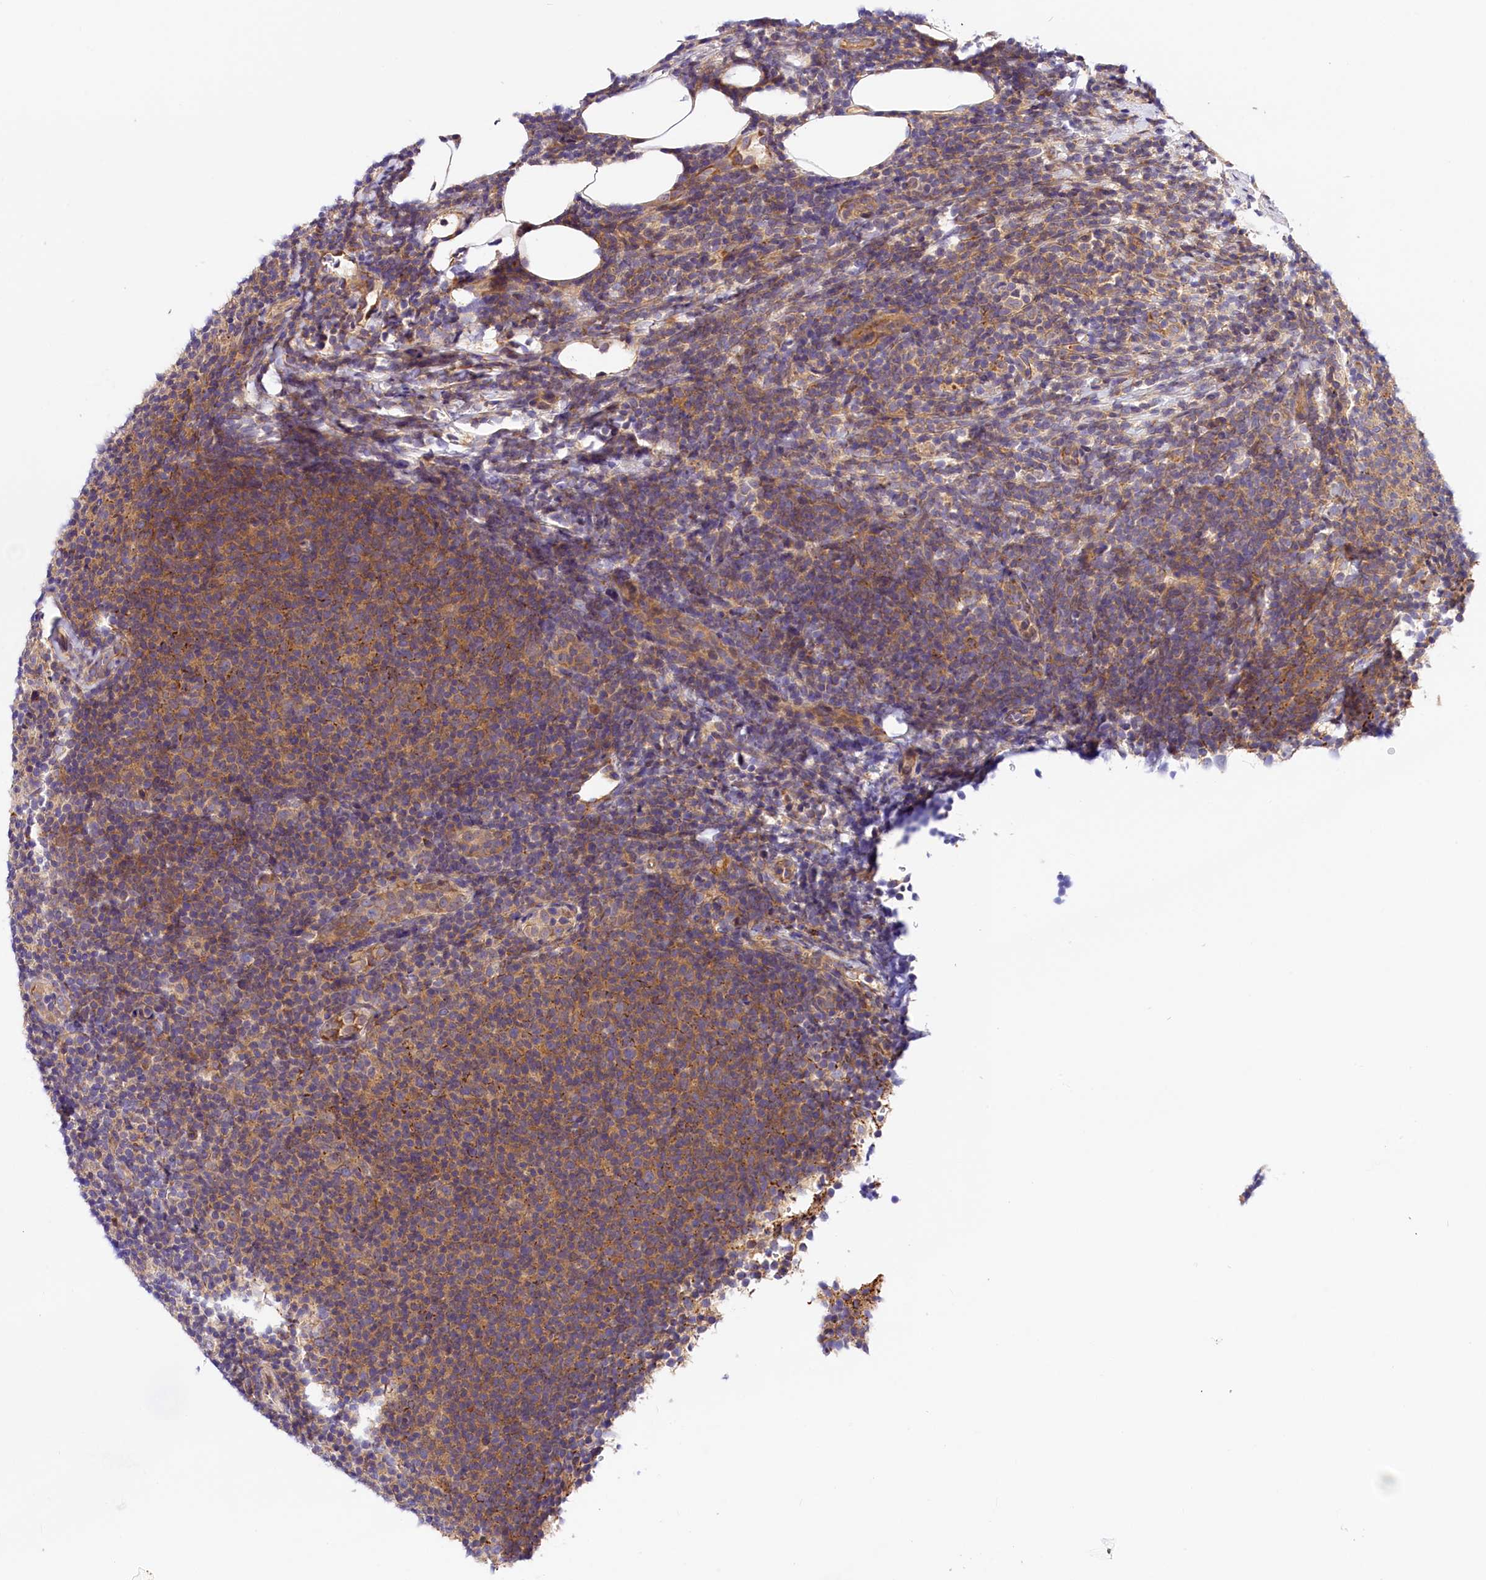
{"staining": {"intensity": "moderate", "quantity": "<25%", "location": "cytoplasmic/membranous"}, "tissue": "lymphoma", "cell_type": "Tumor cells", "image_type": "cancer", "snomed": [{"axis": "morphology", "description": "Malignant lymphoma, non-Hodgkin's type, Low grade"}, {"axis": "topography", "description": "Lymph node"}], "caption": "There is low levels of moderate cytoplasmic/membranous positivity in tumor cells of lymphoma, as demonstrated by immunohistochemical staining (brown color).", "gene": "ARMC6", "patient": {"sex": "male", "age": 66}}